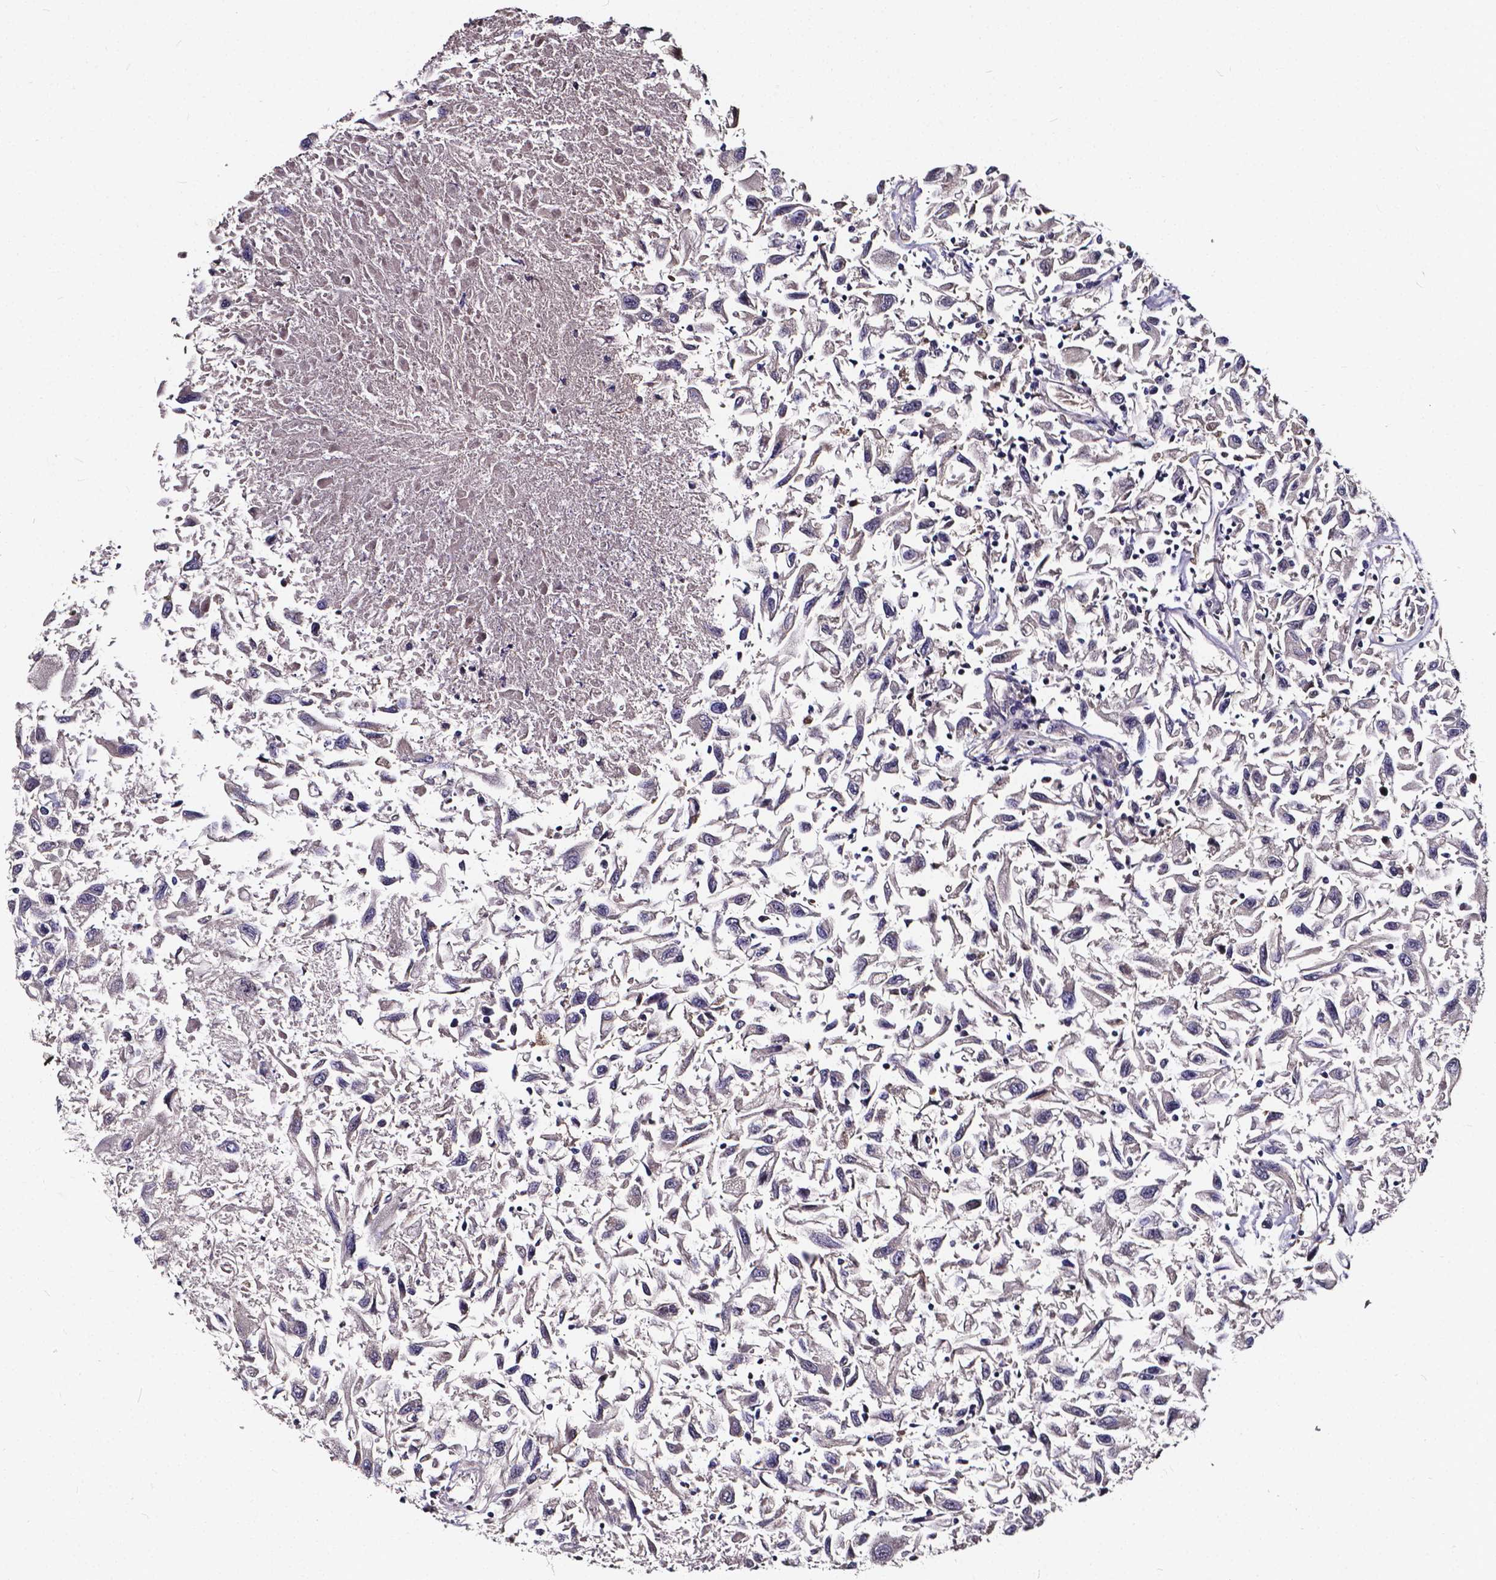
{"staining": {"intensity": "negative", "quantity": "none", "location": "none"}, "tissue": "renal cancer", "cell_type": "Tumor cells", "image_type": "cancer", "snomed": [{"axis": "morphology", "description": "Adenocarcinoma, NOS"}, {"axis": "topography", "description": "Kidney"}], "caption": "The micrograph demonstrates no significant staining in tumor cells of renal adenocarcinoma. The staining was performed using DAB (3,3'-diaminobenzidine) to visualize the protein expression in brown, while the nuclei were stained in blue with hematoxylin (Magnification: 20x).", "gene": "SOWAHA", "patient": {"sex": "female", "age": 76}}